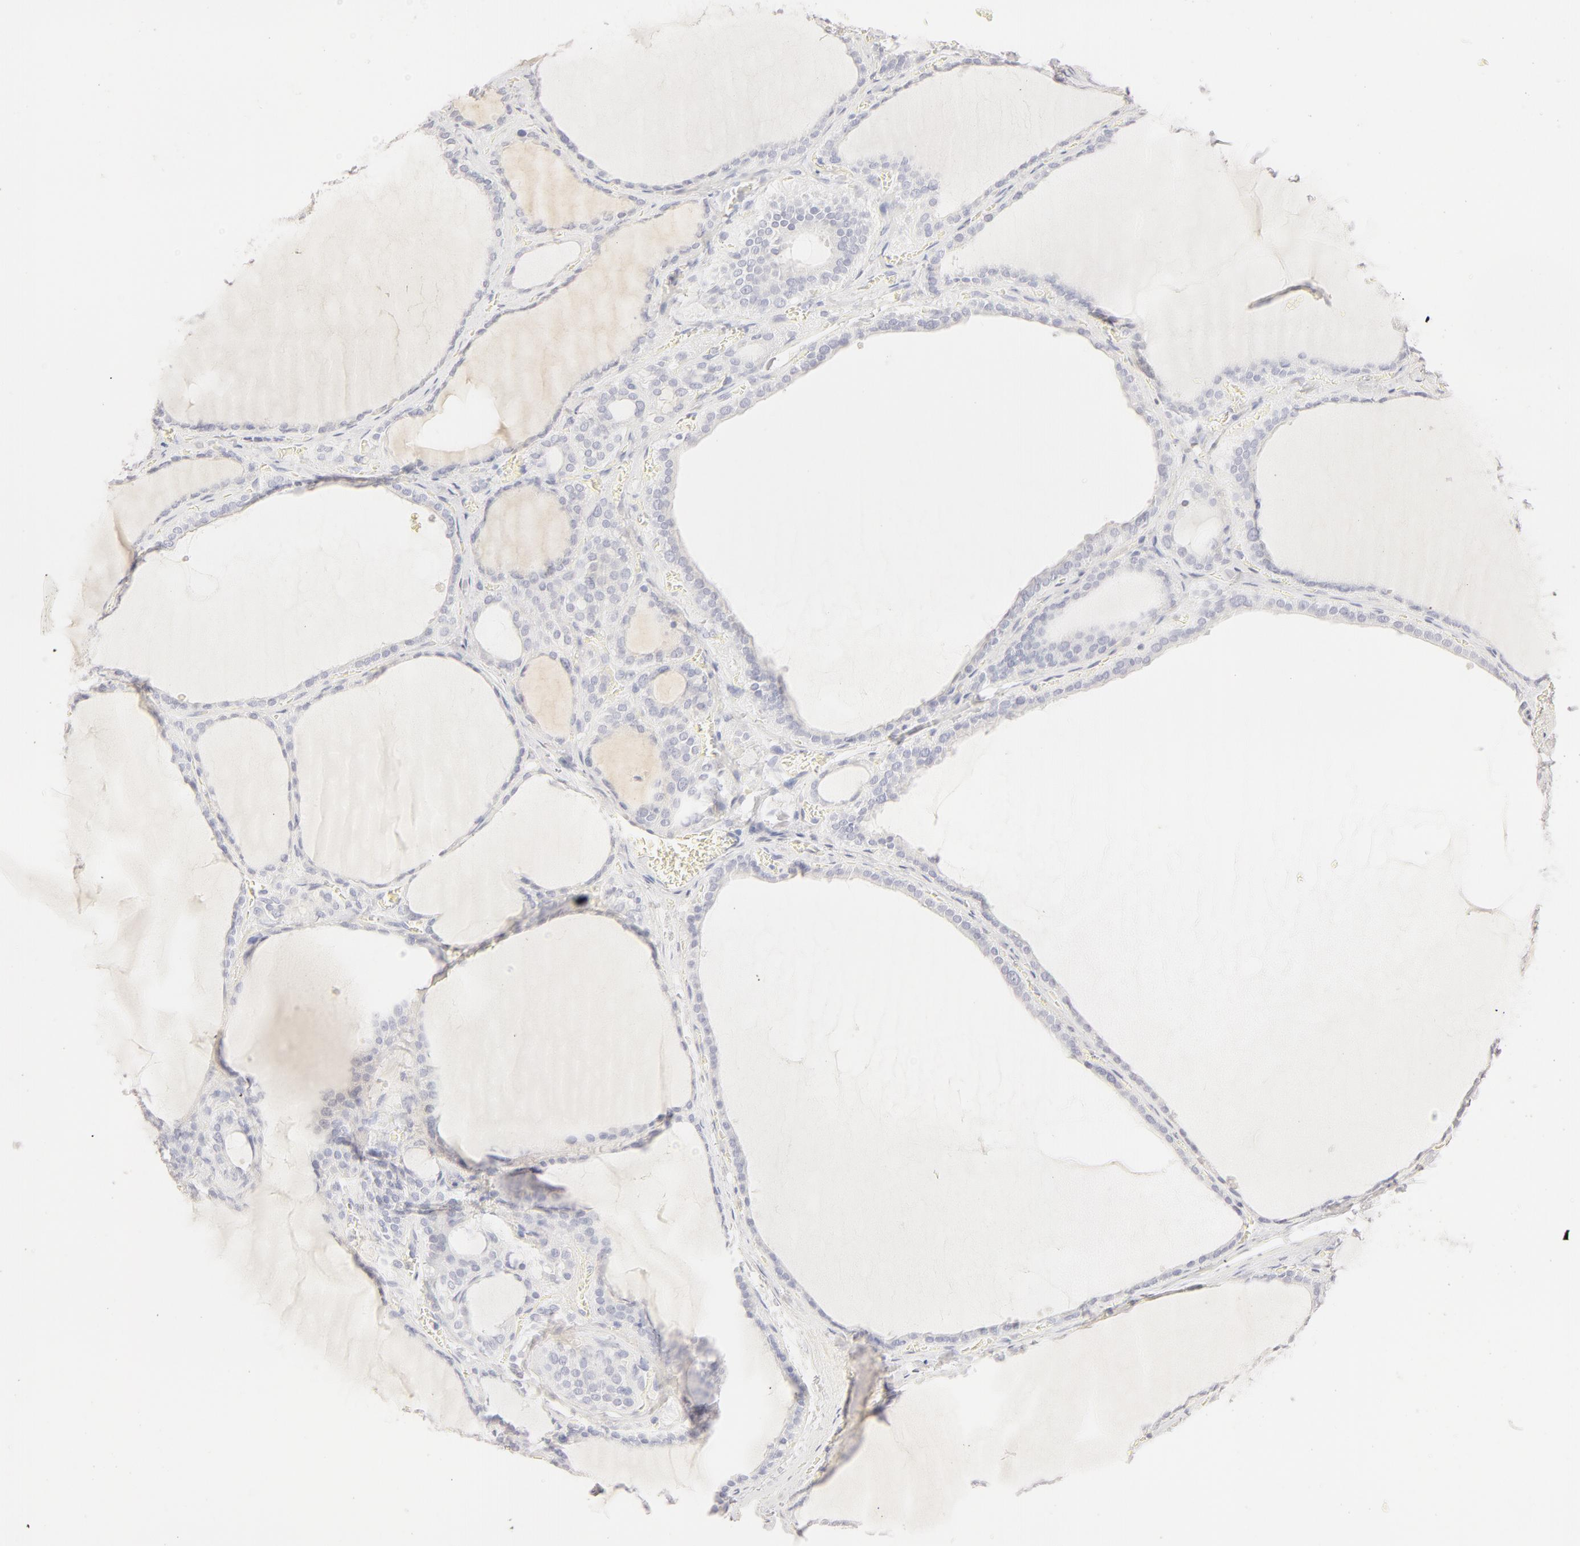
{"staining": {"intensity": "negative", "quantity": "none", "location": "none"}, "tissue": "thyroid gland", "cell_type": "Glandular cells", "image_type": "normal", "snomed": [{"axis": "morphology", "description": "Normal tissue, NOS"}, {"axis": "topography", "description": "Thyroid gland"}], "caption": "The IHC image has no significant expression in glandular cells of thyroid gland.", "gene": "LGALS7B", "patient": {"sex": "female", "age": 55}}